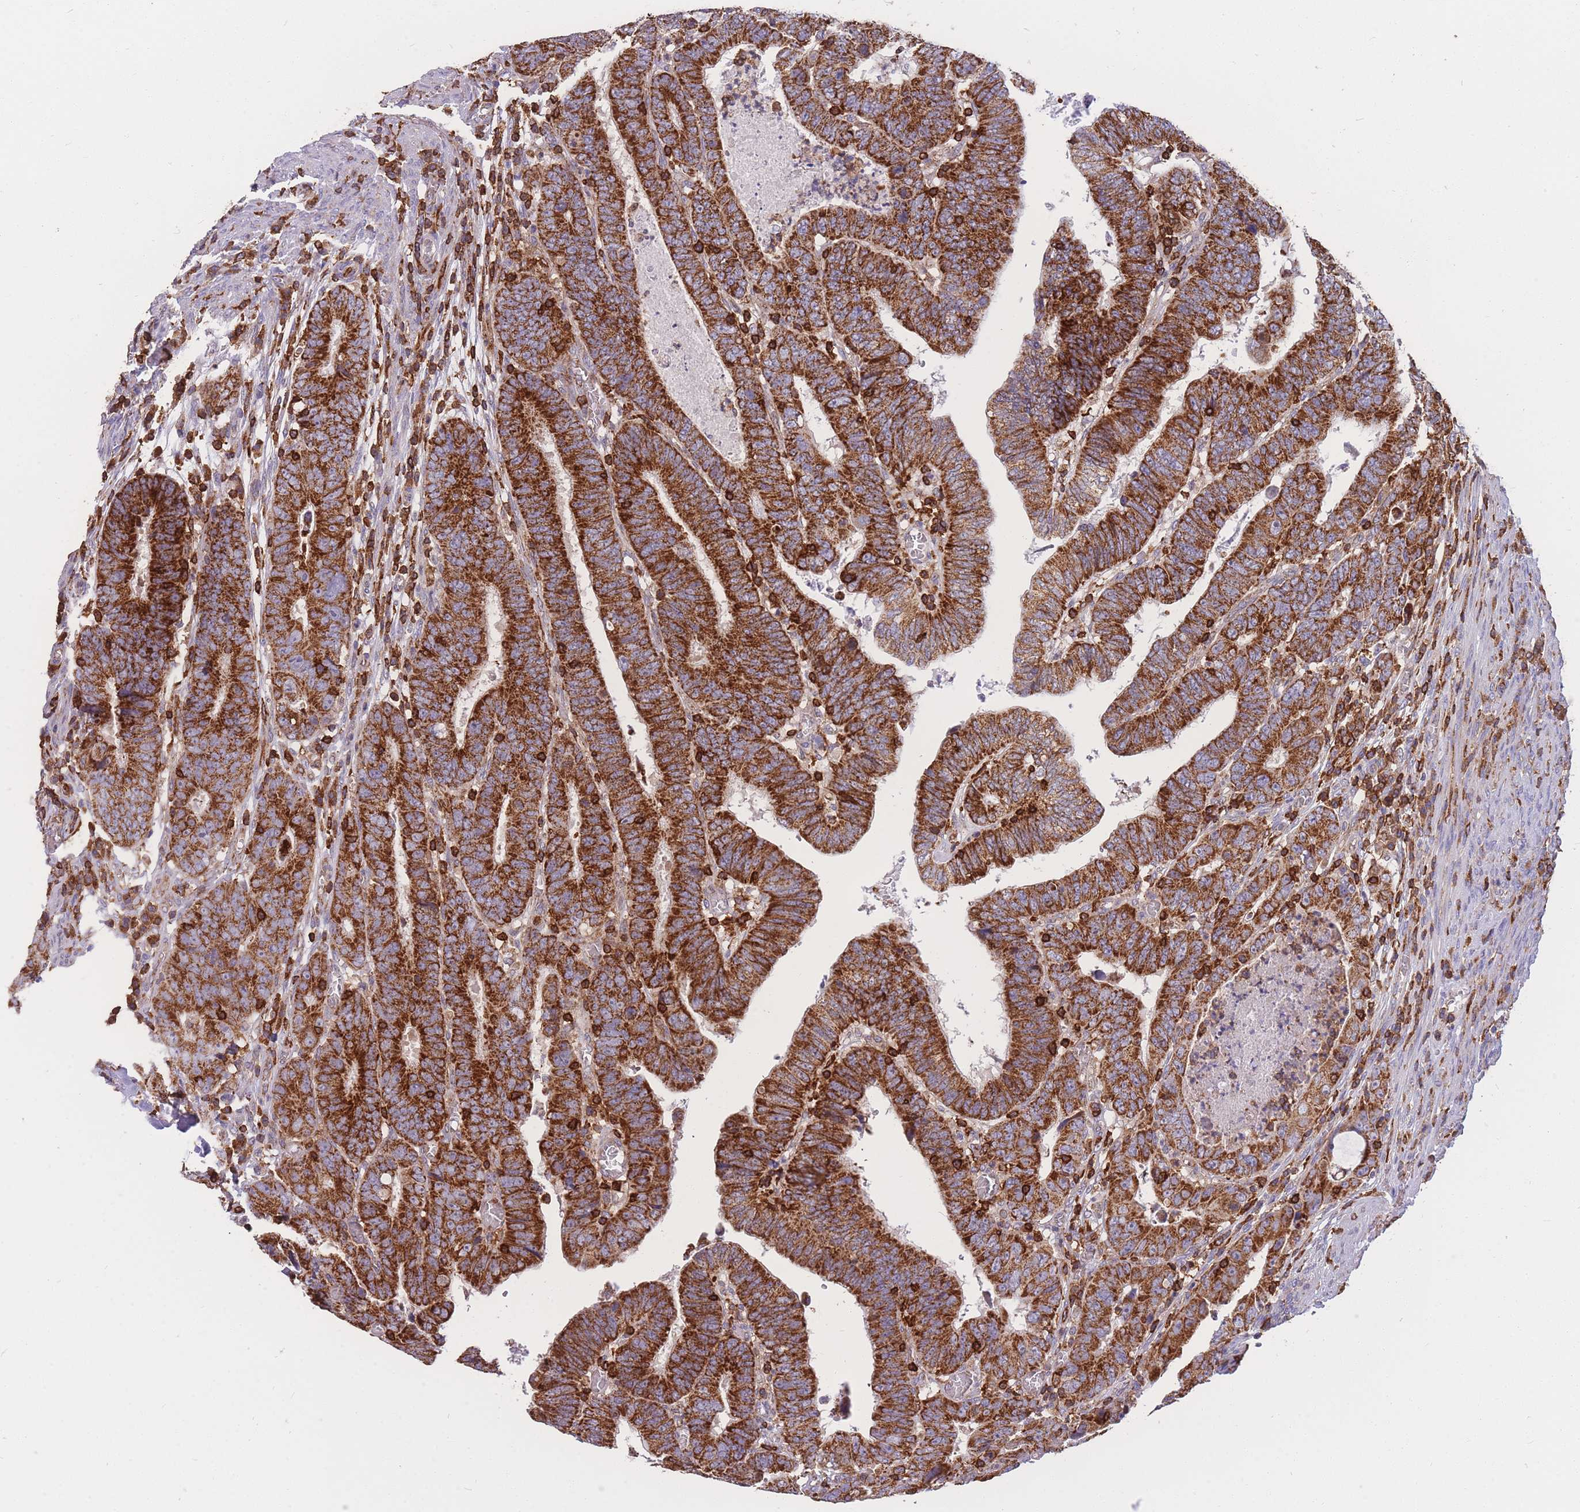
{"staining": {"intensity": "strong", "quantity": ">75%", "location": "cytoplasmic/membranous"}, "tissue": "colorectal cancer", "cell_type": "Tumor cells", "image_type": "cancer", "snomed": [{"axis": "morphology", "description": "Normal tissue, NOS"}, {"axis": "morphology", "description": "Adenocarcinoma, NOS"}, {"axis": "topography", "description": "Rectum"}], "caption": "Protein staining of colorectal cancer tissue exhibits strong cytoplasmic/membranous expression in approximately >75% of tumor cells.", "gene": "MRPL54", "patient": {"sex": "female", "age": 65}}